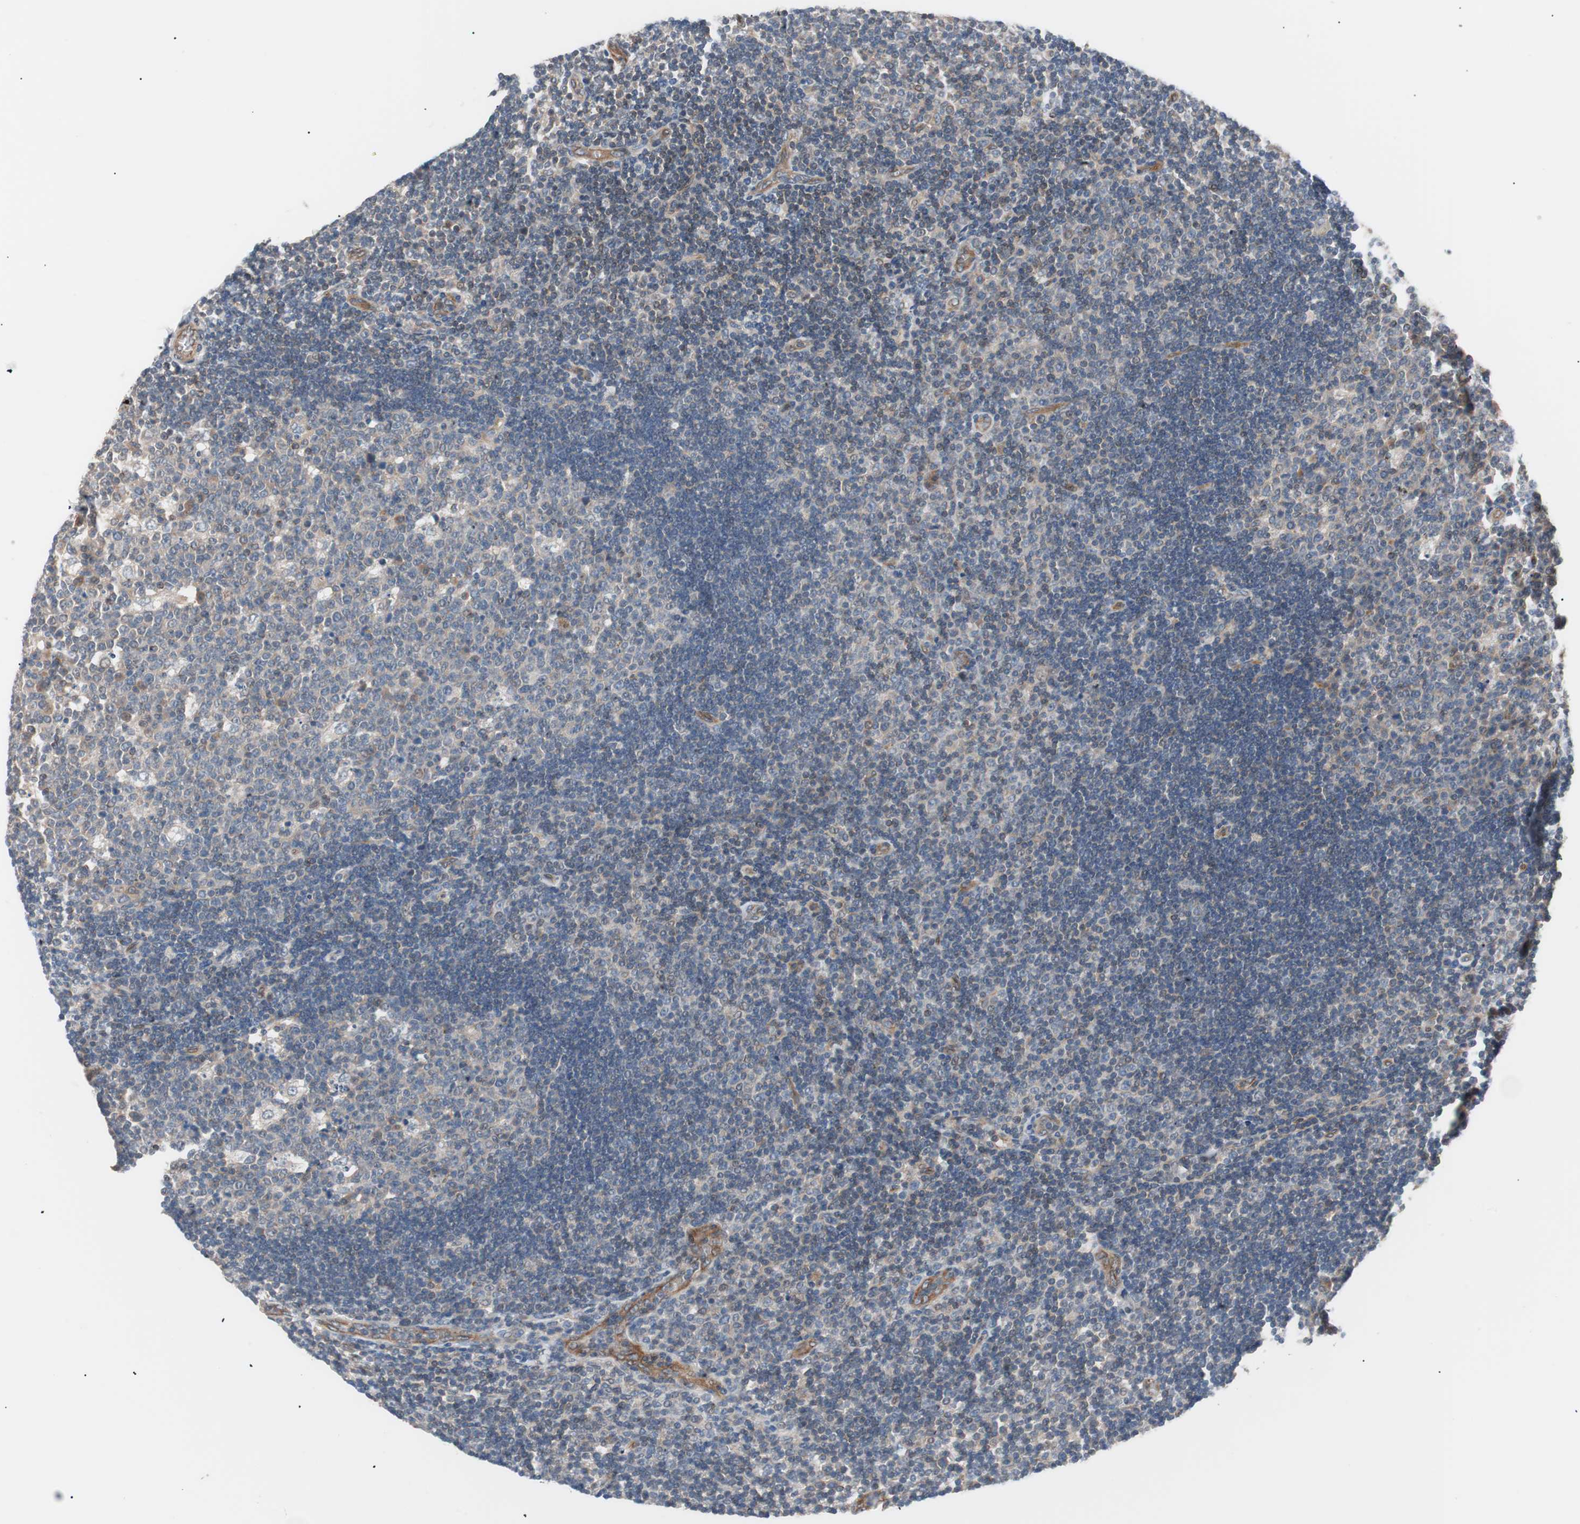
{"staining": {"intensity": "weak", "quantity": "<25%", "location": "cytoplasmic/membranous"}, "tissue": "lymph node", "cell_type": "Germinal center cells", "image_type": "normal", "snomed": [{"axis": "morphology", "description": "Normal tissue, NOS"}, {"axis": "topography", "description": "Lymph node"}, {"axis": "topography", "description": "Salivary gland"}], "caption": "Lymph node was stained to show a protein in brown. There is no significant positivity in germinal center cells. (Brightfield microscopy of DAB immunohistochemistry at high magnification).", "gene": "SMG1", "patient": {"sex": "male", "age": 8}}